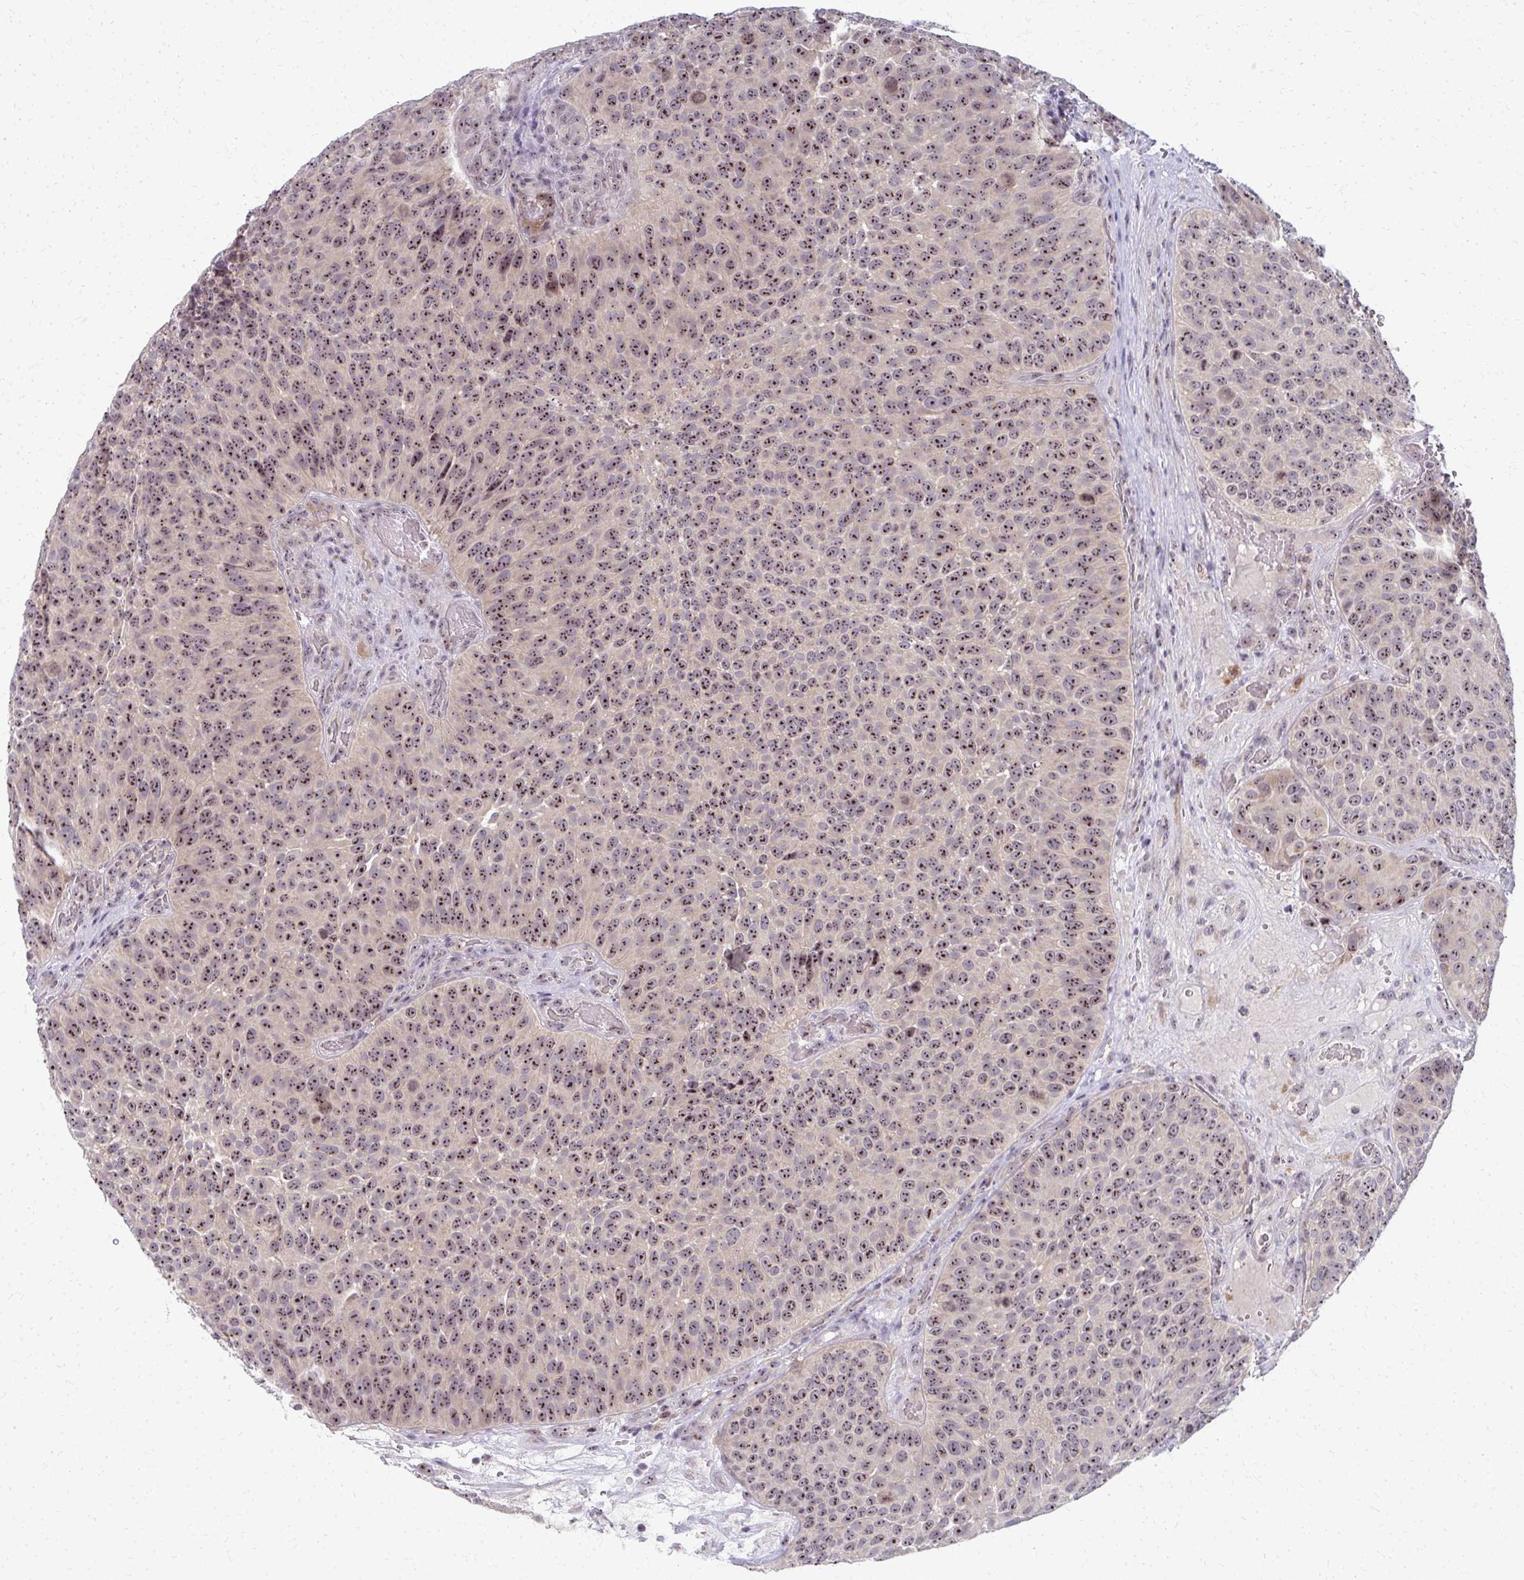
{"staining": {"intensity": "moderate", "quantity": ">75%", "location": "nuclear"}, "tissue": "urothelial cancer", "cell_type": "Tumor cells", "image_type": "cancer", "snomed": [{"axis": "morphology", "description": "Urothelial carcinoma, Low grade"}, {"axis": "topography", "description": "Urinary bladder"}], "caption": "DAB (3,3'-diaminobenzidine) immunohistochemical staining of human low-grade urothelial carcinoma reveals moderate nuclear protein expression in approximately >75% of tumor cells. The staining was performed using DAB (3,3'-diaminobenzidine), with brown indicating positive protein expression. Nuclei are stained blue with hematoxylin.", "gene": "NUDT16", "patient": {"sex": "male", "age": 76}}